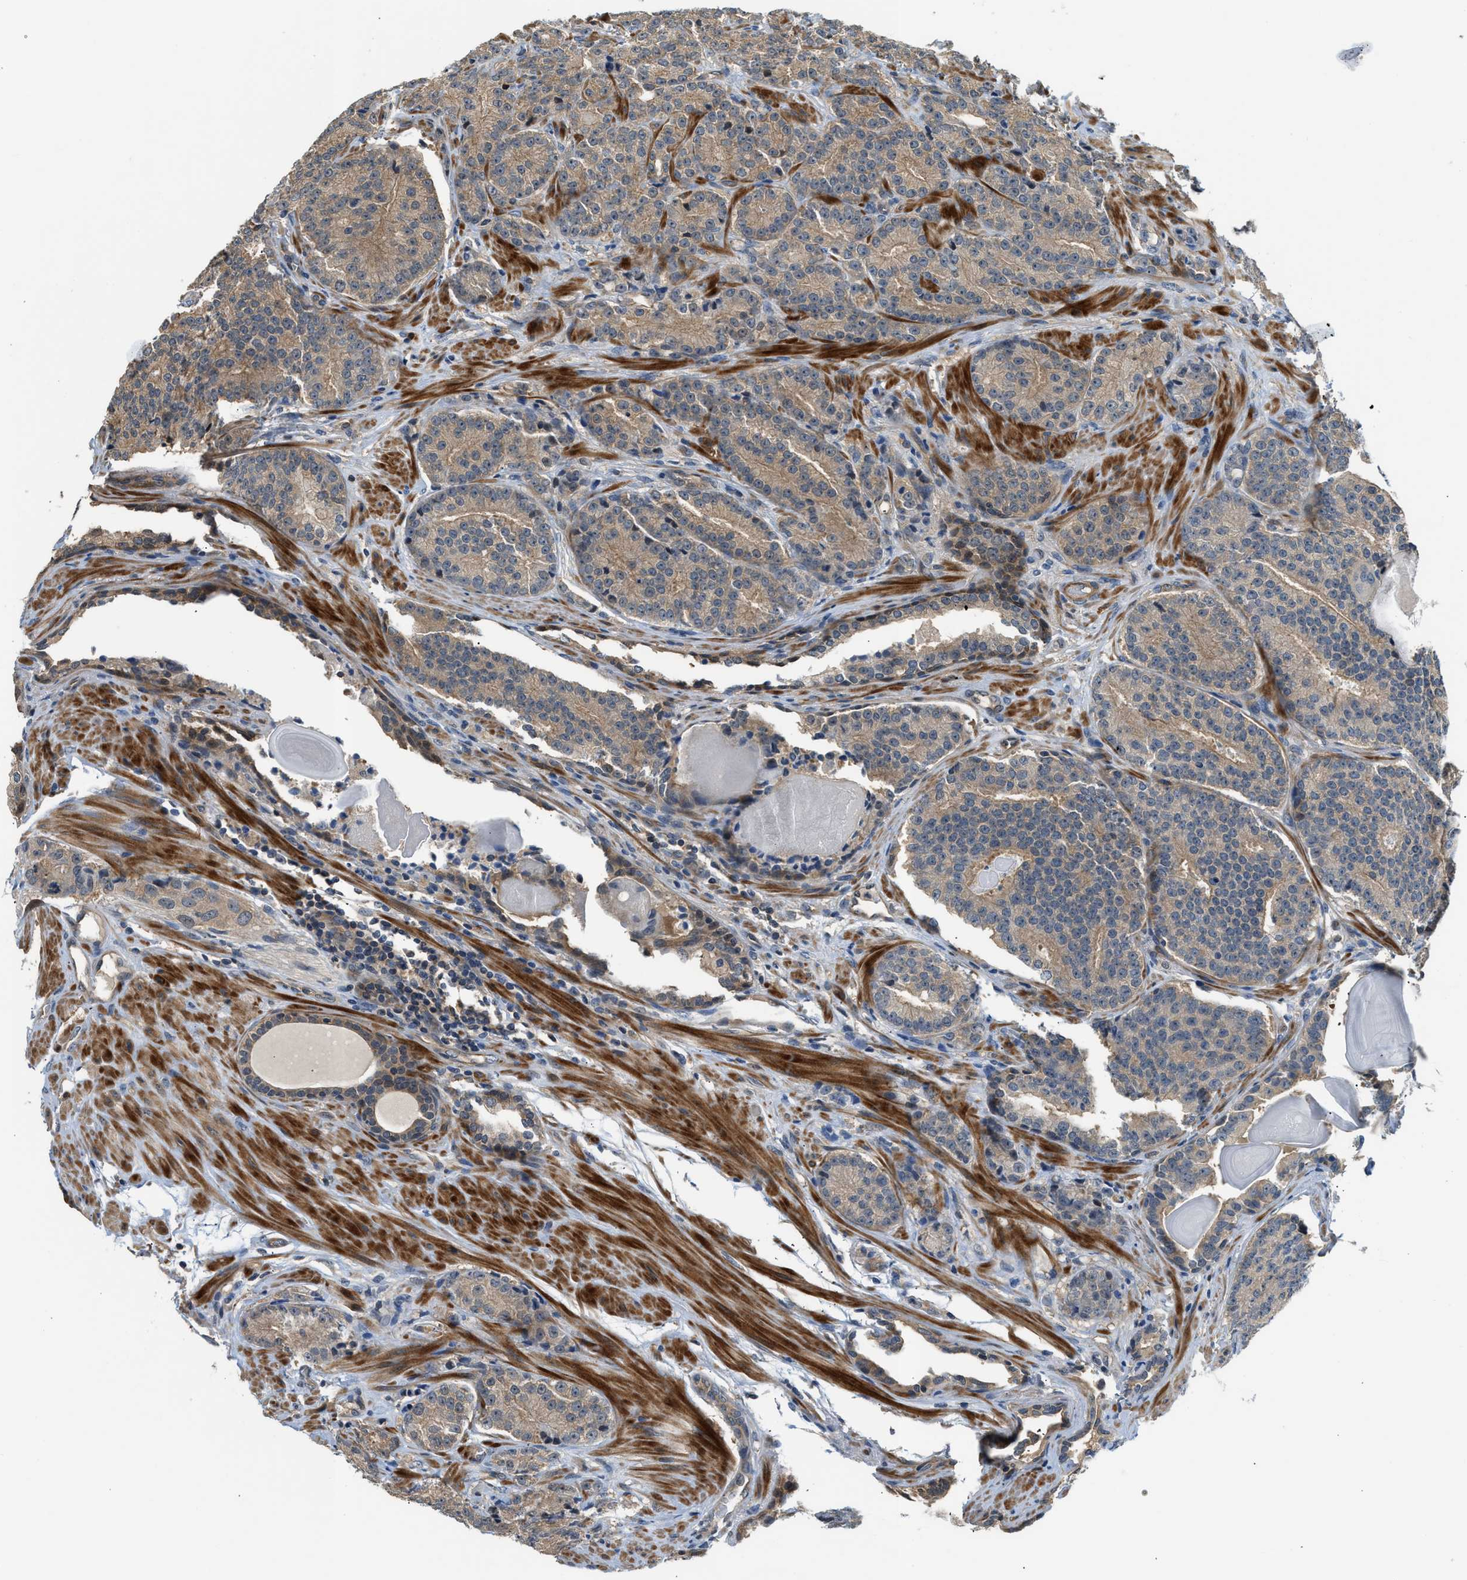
{"staining": {"intensity": "moderate", "quantity": ">75%", "location": "cytoplasmic/membranous"}, "tissue": "prostate cancer", "cell_type": "Tumor cells", "image_type": "cancer", "snomed": [{"axis": "morphology", "description": "Adenocarcinoma, High grade"}, {"axis": "topography", "description": "Prostate"}], "caption": "Immunohistochemistry (DAB (3,3'-diaminobenzidine)) staining of prostate high-grade adenocarcinoma shows moderate cytoplasmic/membranous protein staining in approximately >75% of tumor cells. Nuclei are stained in blue.", "gene": "CBLB", "patient": {"sex": "male", "age": 61}}